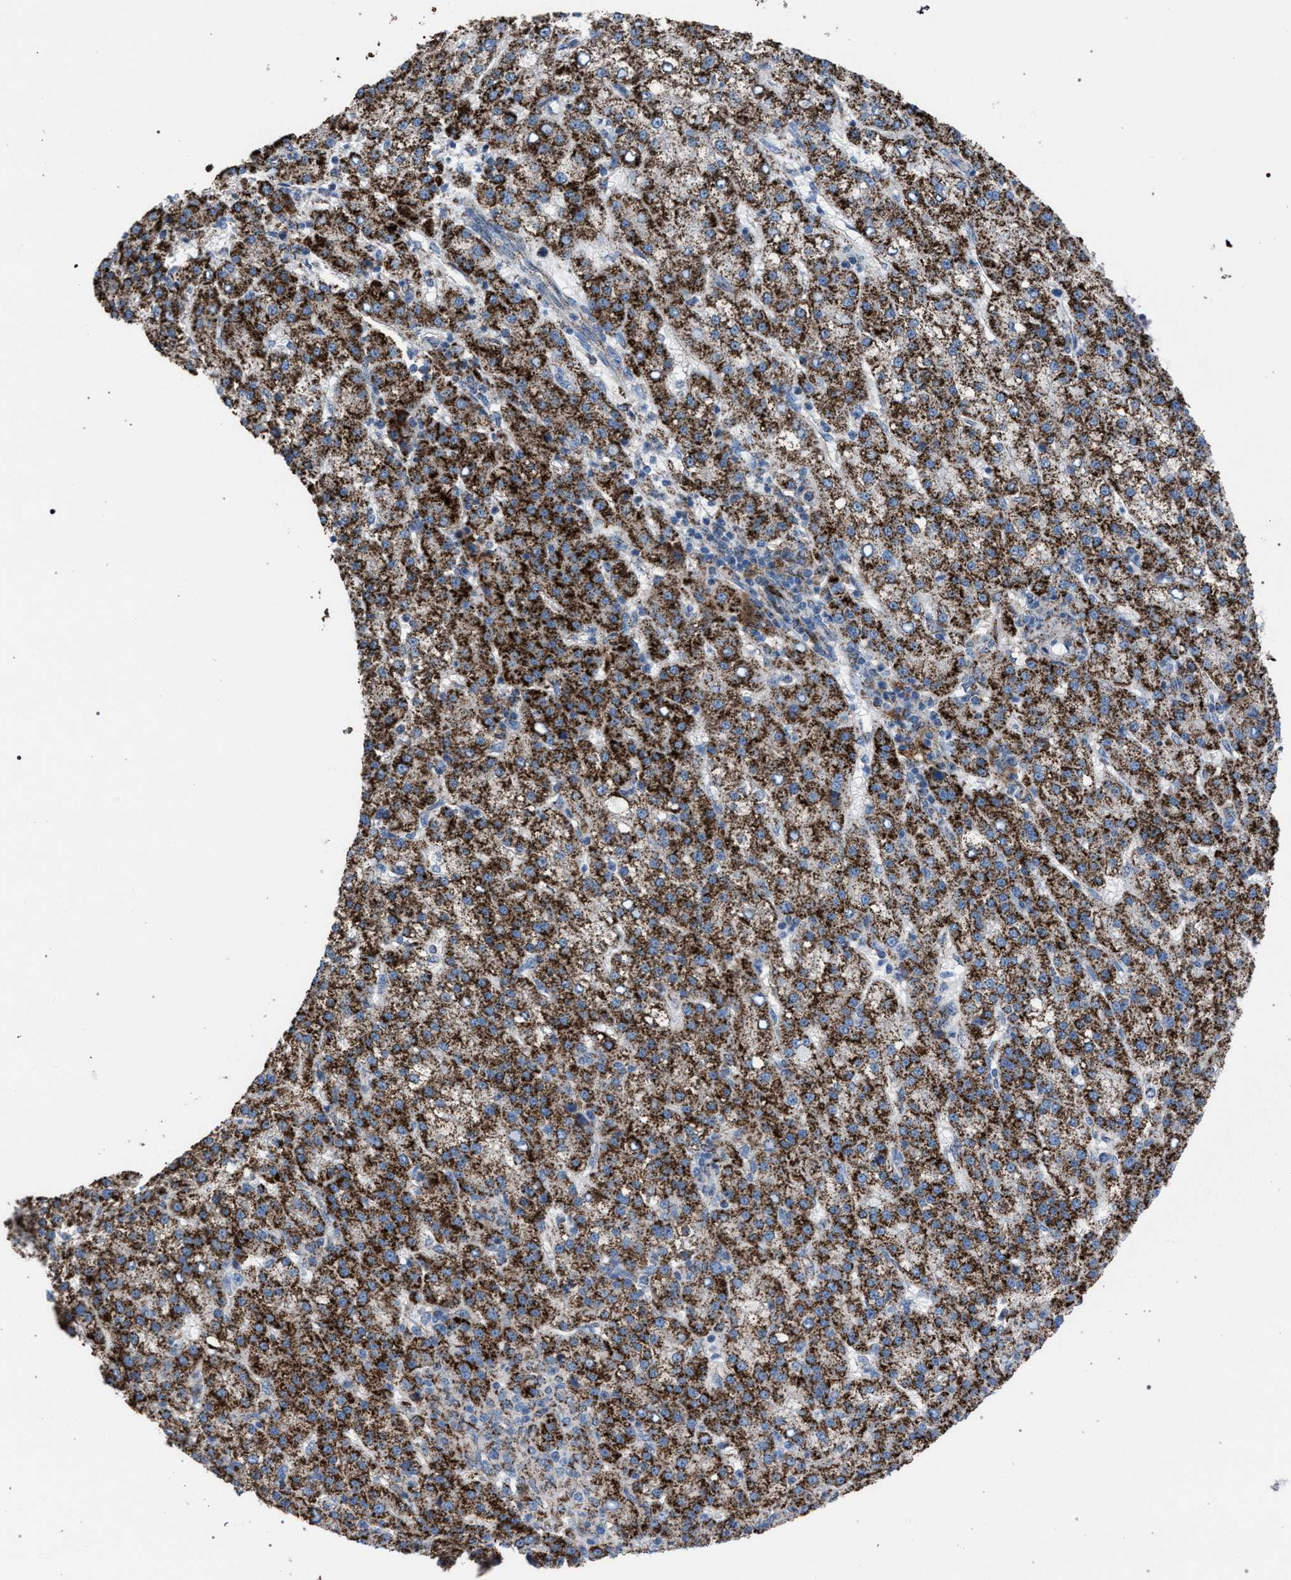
{"staining": {"intensity": "strong", "quantity": ">75%", "location": "cytoplasmic/membranous"}, "tissue": "liver cancer", "cell_type": "Tumor cells", "image_type": "cancer", "snomed": [{"axis": "morphology", "description": "Carcinoma, Hepatocellular, NOS"}, {"axis": "topography", "description": "Liver"}], "caption": "Hepatocellular carcinoma (liver) stained with DAB immunohistochemistry (IHC) displays high levels of strong cytoplasmic/membranous positivity in approximately >75% of tumor cells.", "gene": "HSD17B4", "patient": {"sex": "female", "age": 58}}